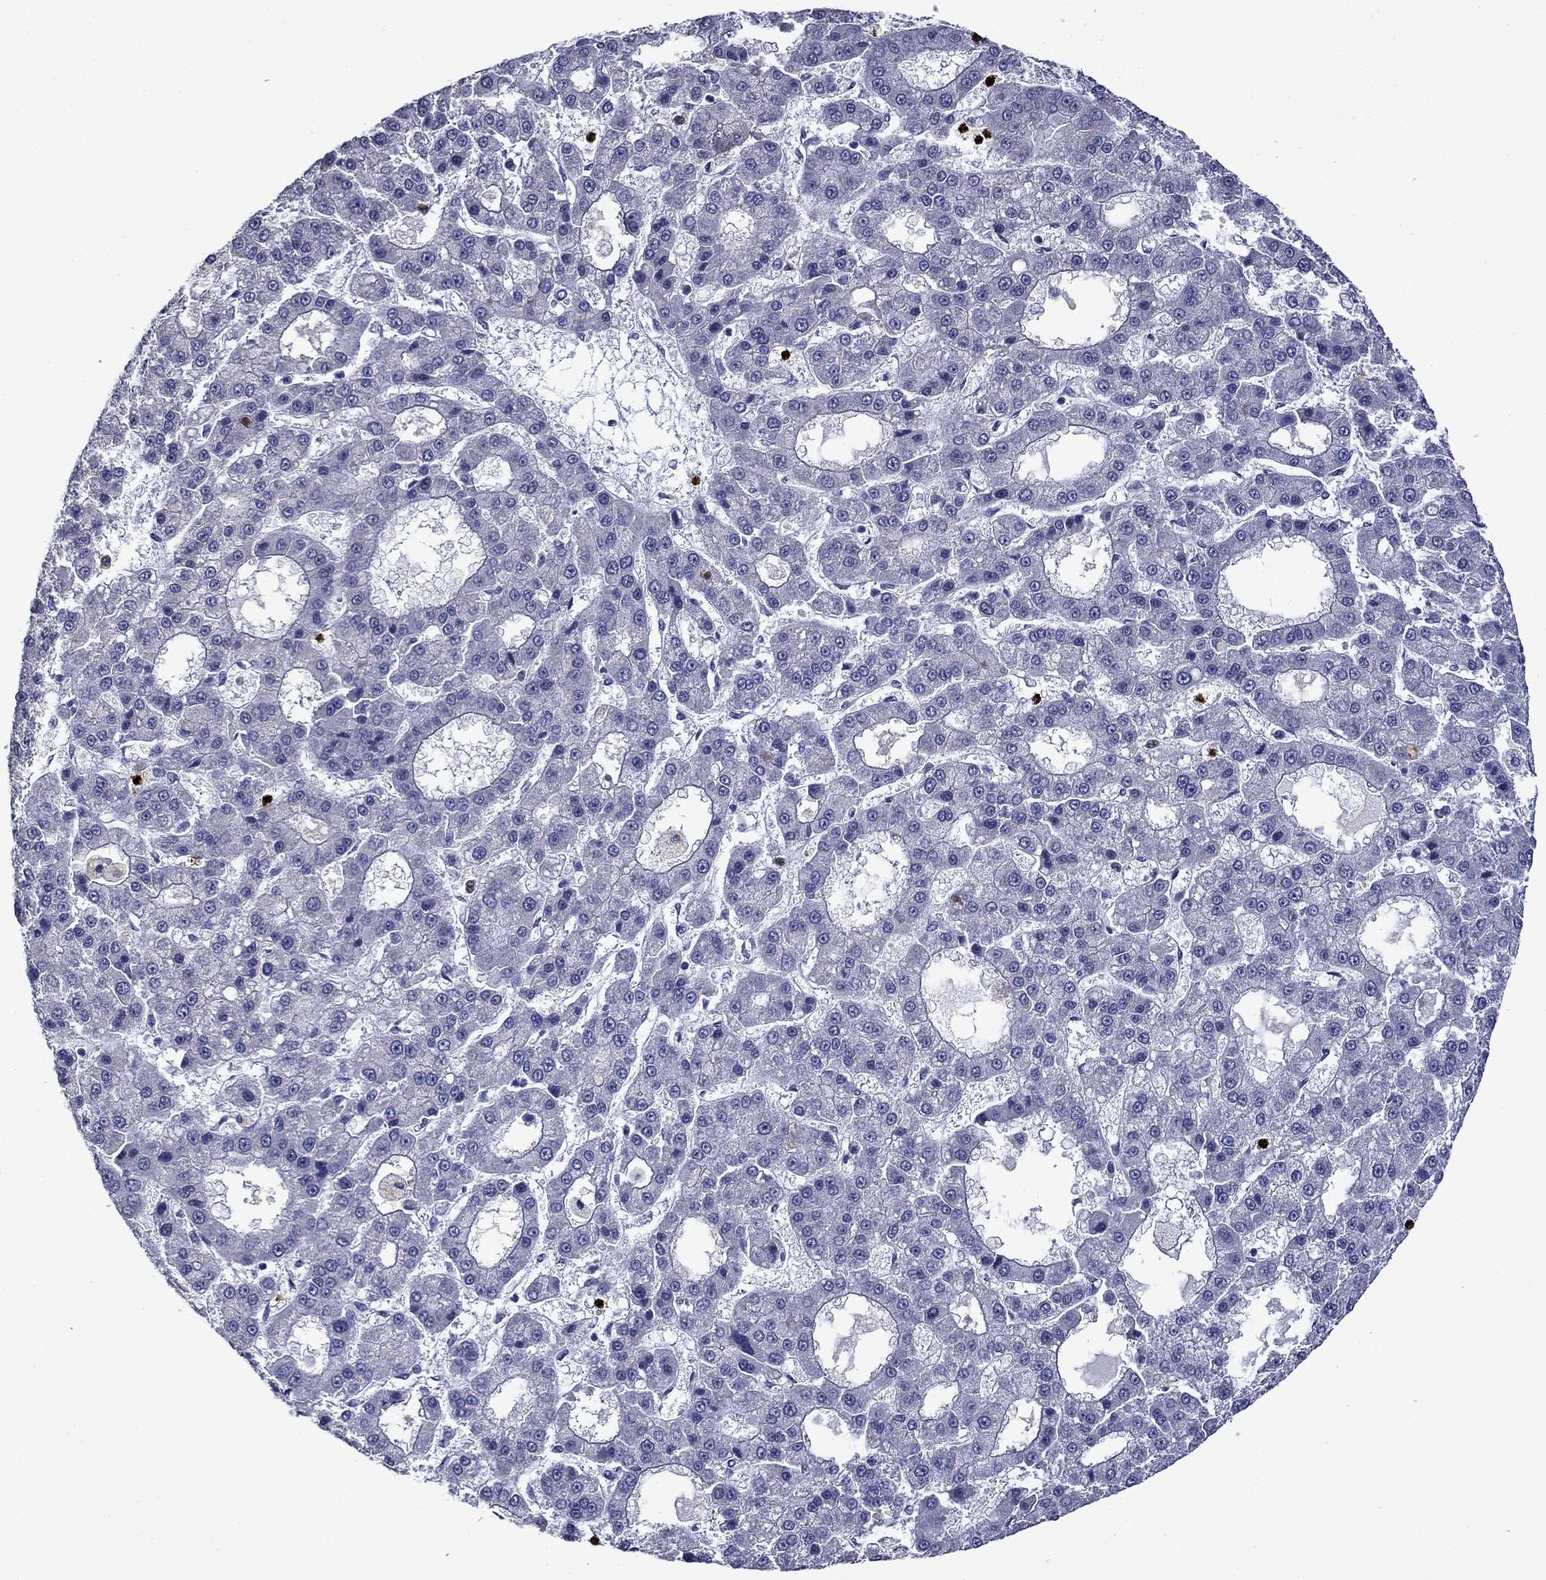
{"staining": {"intensity": "negative", "quantity": "none", "location": "none"}, "tissue": "liver cancer", "cell_type": "Tumor cells", "image_type": "cancer", "snomed": [{"axis": "morphology", "description": "Carcinoma, Hepatocellular, NOS"}, {"axis": "topography", "description": "Liver"}], "caption": "Immunohistochemistry of liver cancer displays no staining in tumor cells.", "gene": "IRF5", "patient": {"sex": "male", "age": 70}}